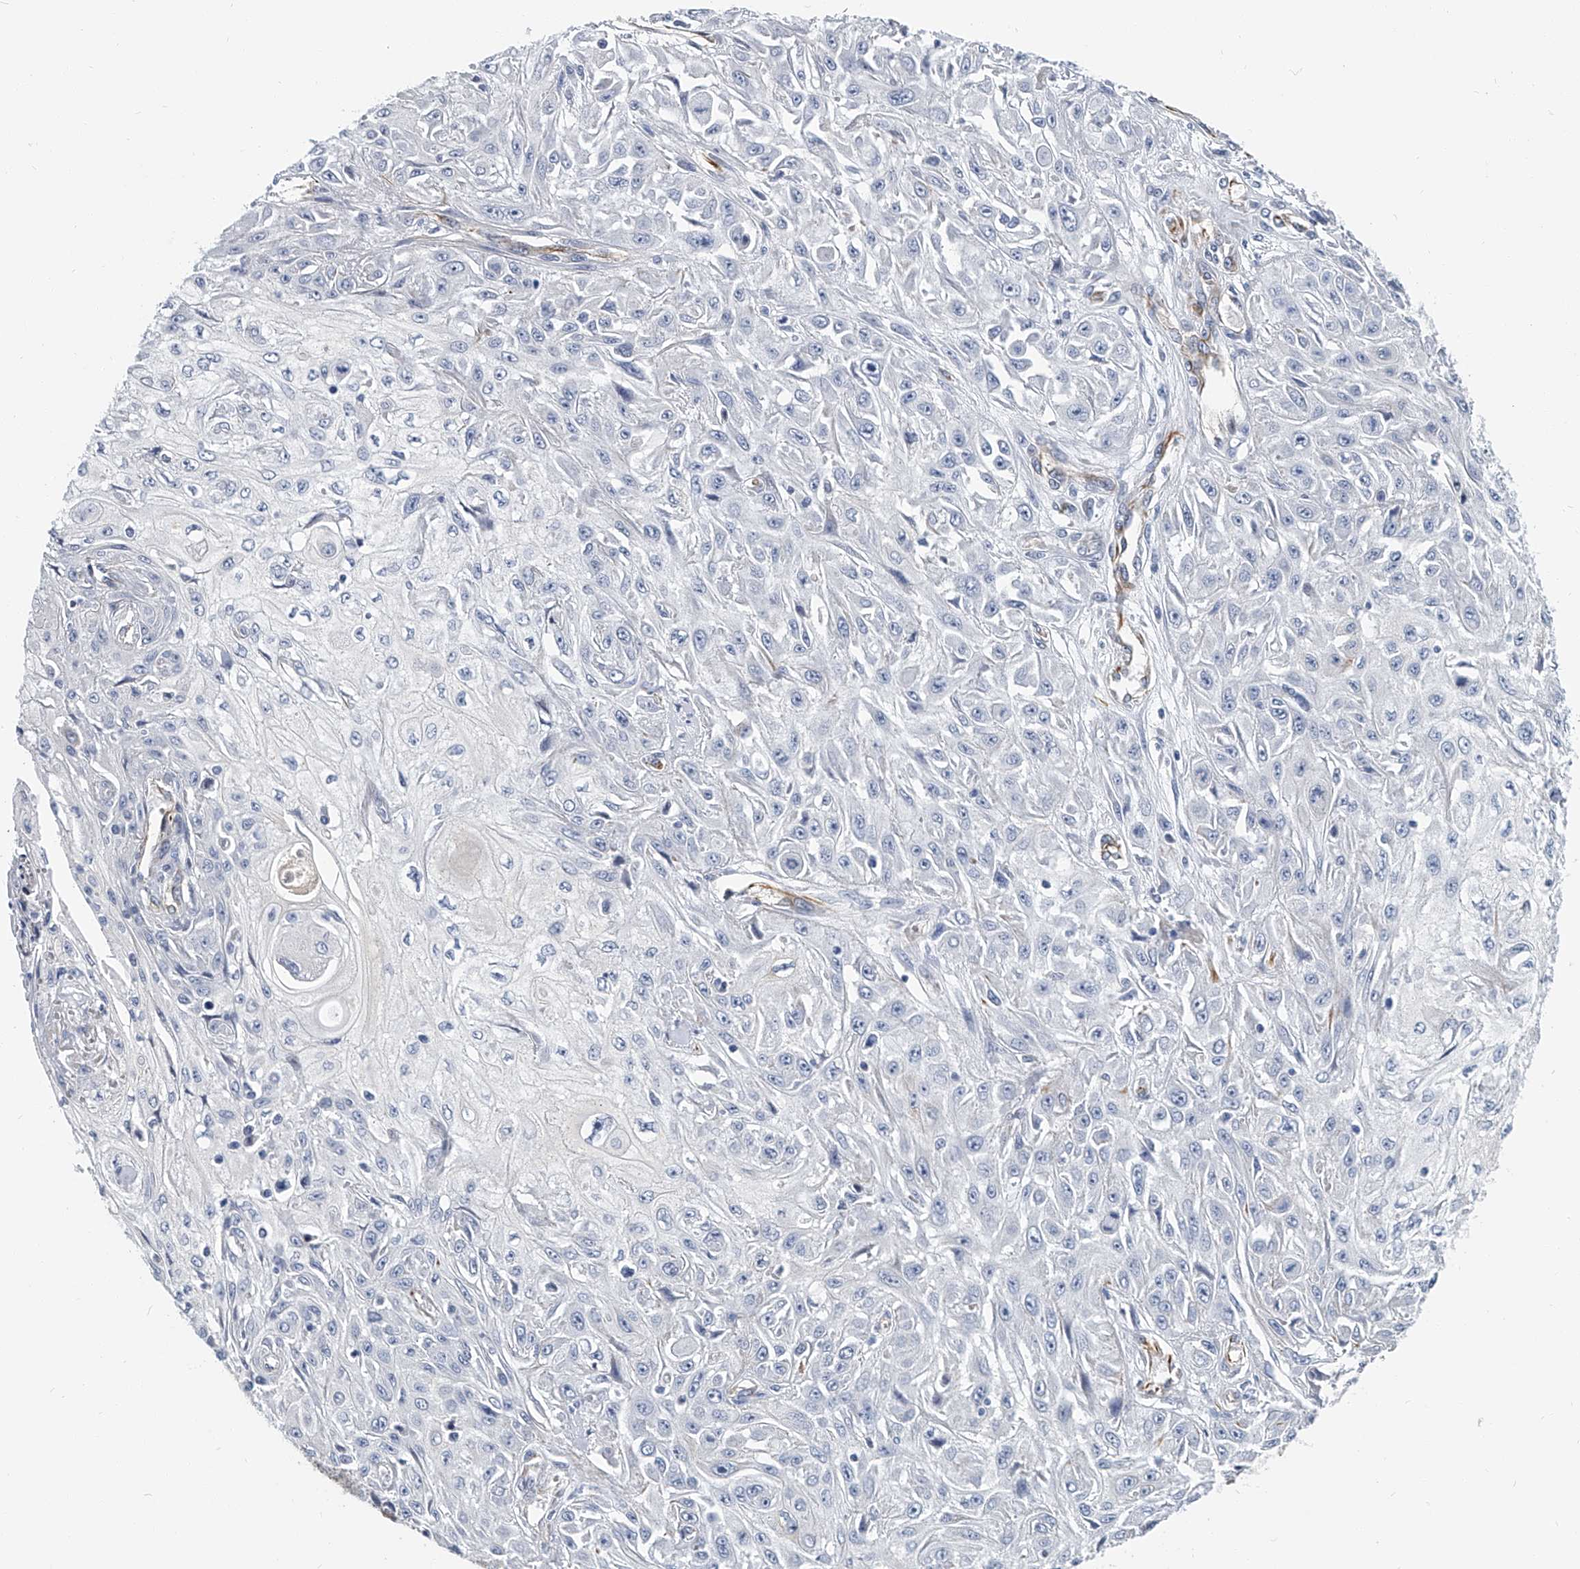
{"staining": {"intensity": "negative", "quantity": "none", "location": "none"}, "tissue": "skin cancer", "cell_type": "Tumor cells", "image_type": "cancer", "snomed": [{"axis": "morphology", "description": "Squamous cell carcinoma, NOS"}, {"axis": "morphology", "description": "Squamous cell carcinoma, metastatic, NOS"}, {"axis": "topography", "description": "Skin"}, {"axis": "topography", "description": "Lymph node"}], "caption": "Immunohistochemistry (IHC) of skin cancer shows no expression in tumor cells.", "gene": "KIRREL1", "patient": {"sex": "male", "age": 75}}